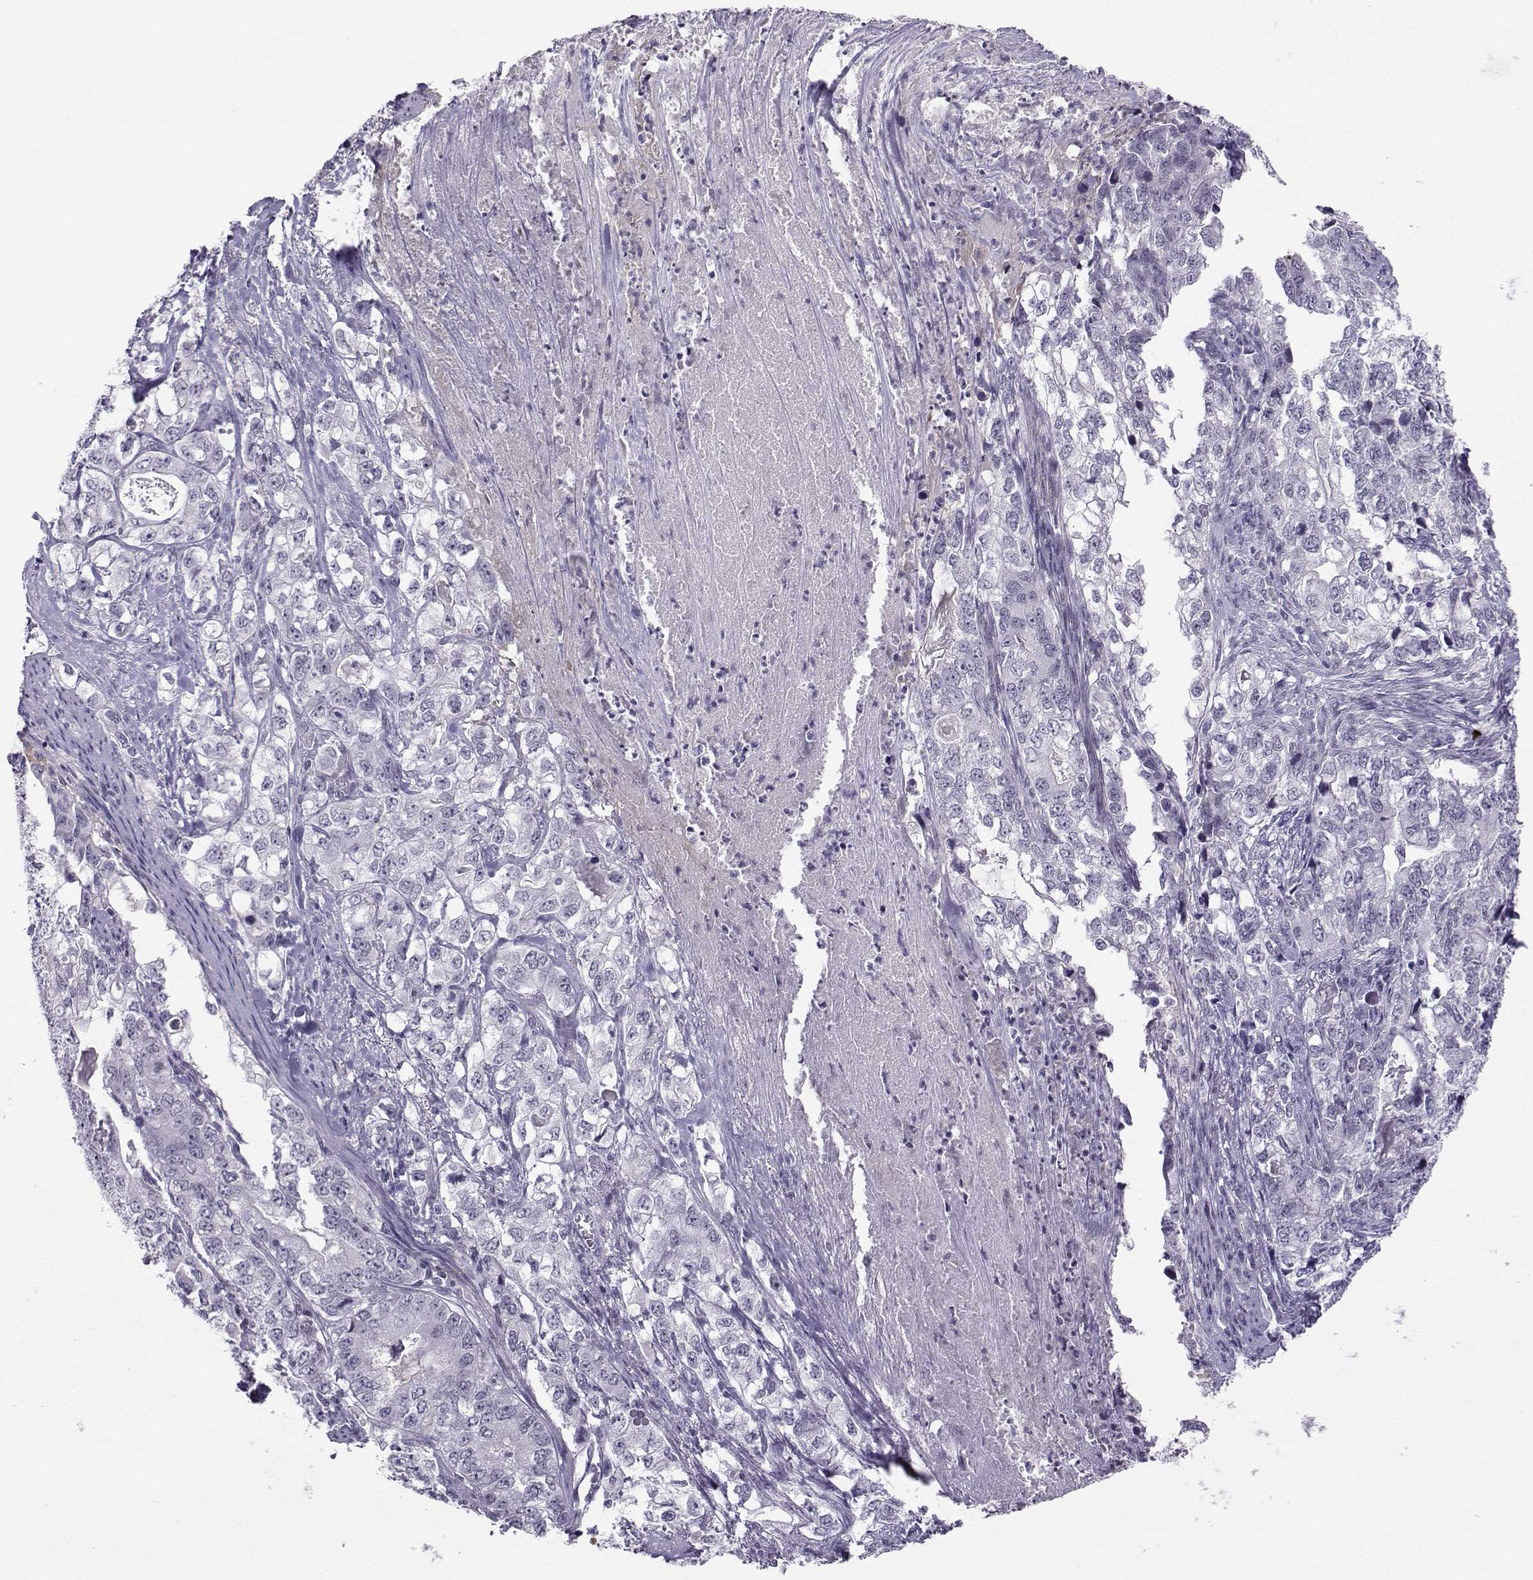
{"staining": {"intensity": "negative", "quantity": "none", "location": "none"}, "tissue": "stomach cancer", "cell_type": "Tumor cells", "image_type": "cancer", "snomed": [{"axis": "morphology", "description": "Adenocarcinoma, NOS"}, {"axis": "topography", "description": "Stomach, lower"}], "caption": "High power microscopy histopathology image of an immunohistochemistry image of stomach cancer, revealing no significant staining in tumor cells.", "gene": "LHX1", "patient": {"sex": "female", "age": 72}}